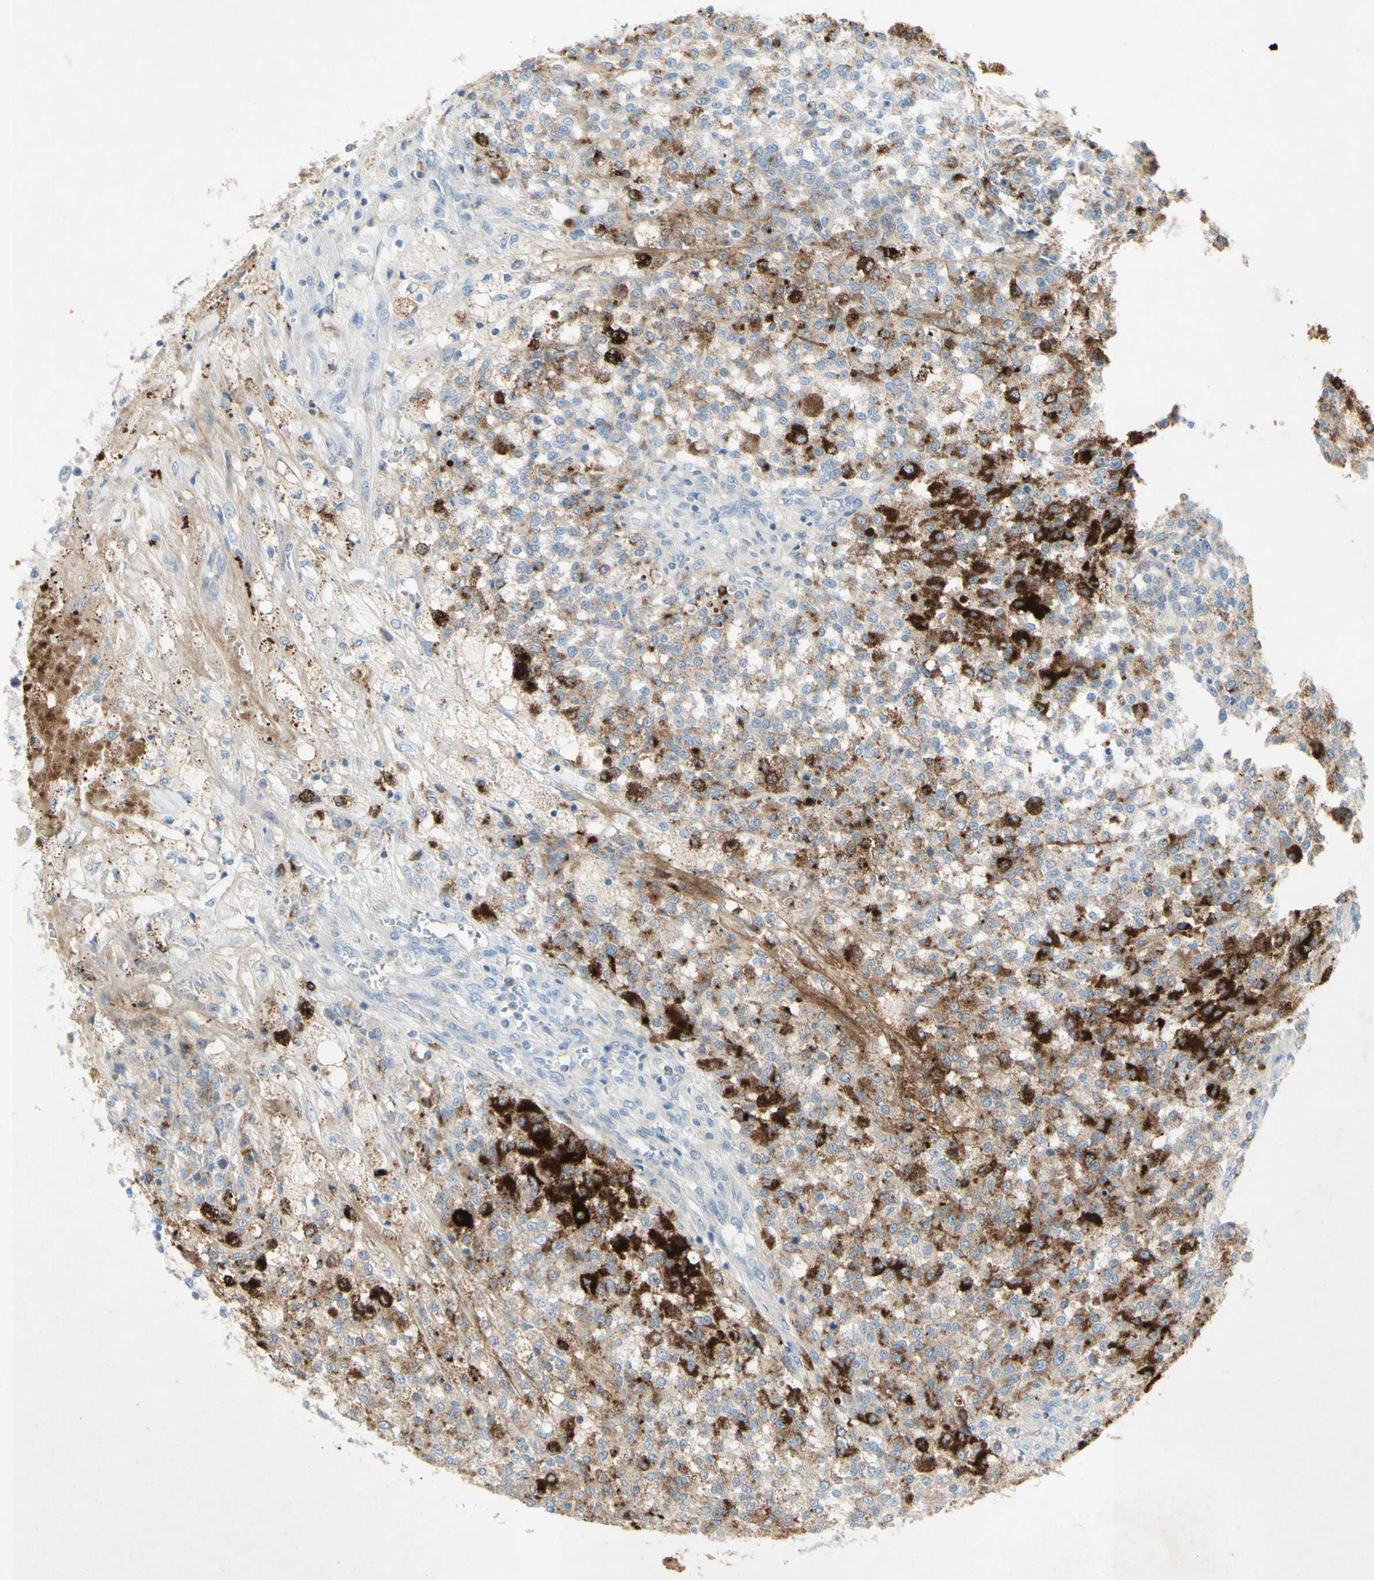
{"staining": {"intensity": "strong", "quantity": "<25%", "location": "cytoplasmic/membranous"}, "tissue": "testis cancer", "cell_type": "Tumor cells", "image_type": "cancer", "snomed": [{"axis": "morphology", "description": "Seminoma, NOS"}, {"axis": "topography", "description": "Testis"}], "caption": "The micrograph displays immunohistochemical staining of testis seminoma. There is strong cytoplasmic/membranous staining is seen in approximately <25% of tumor cells.", "gene": "GDF15", "patient": {"sex": "male", "age": 59}}